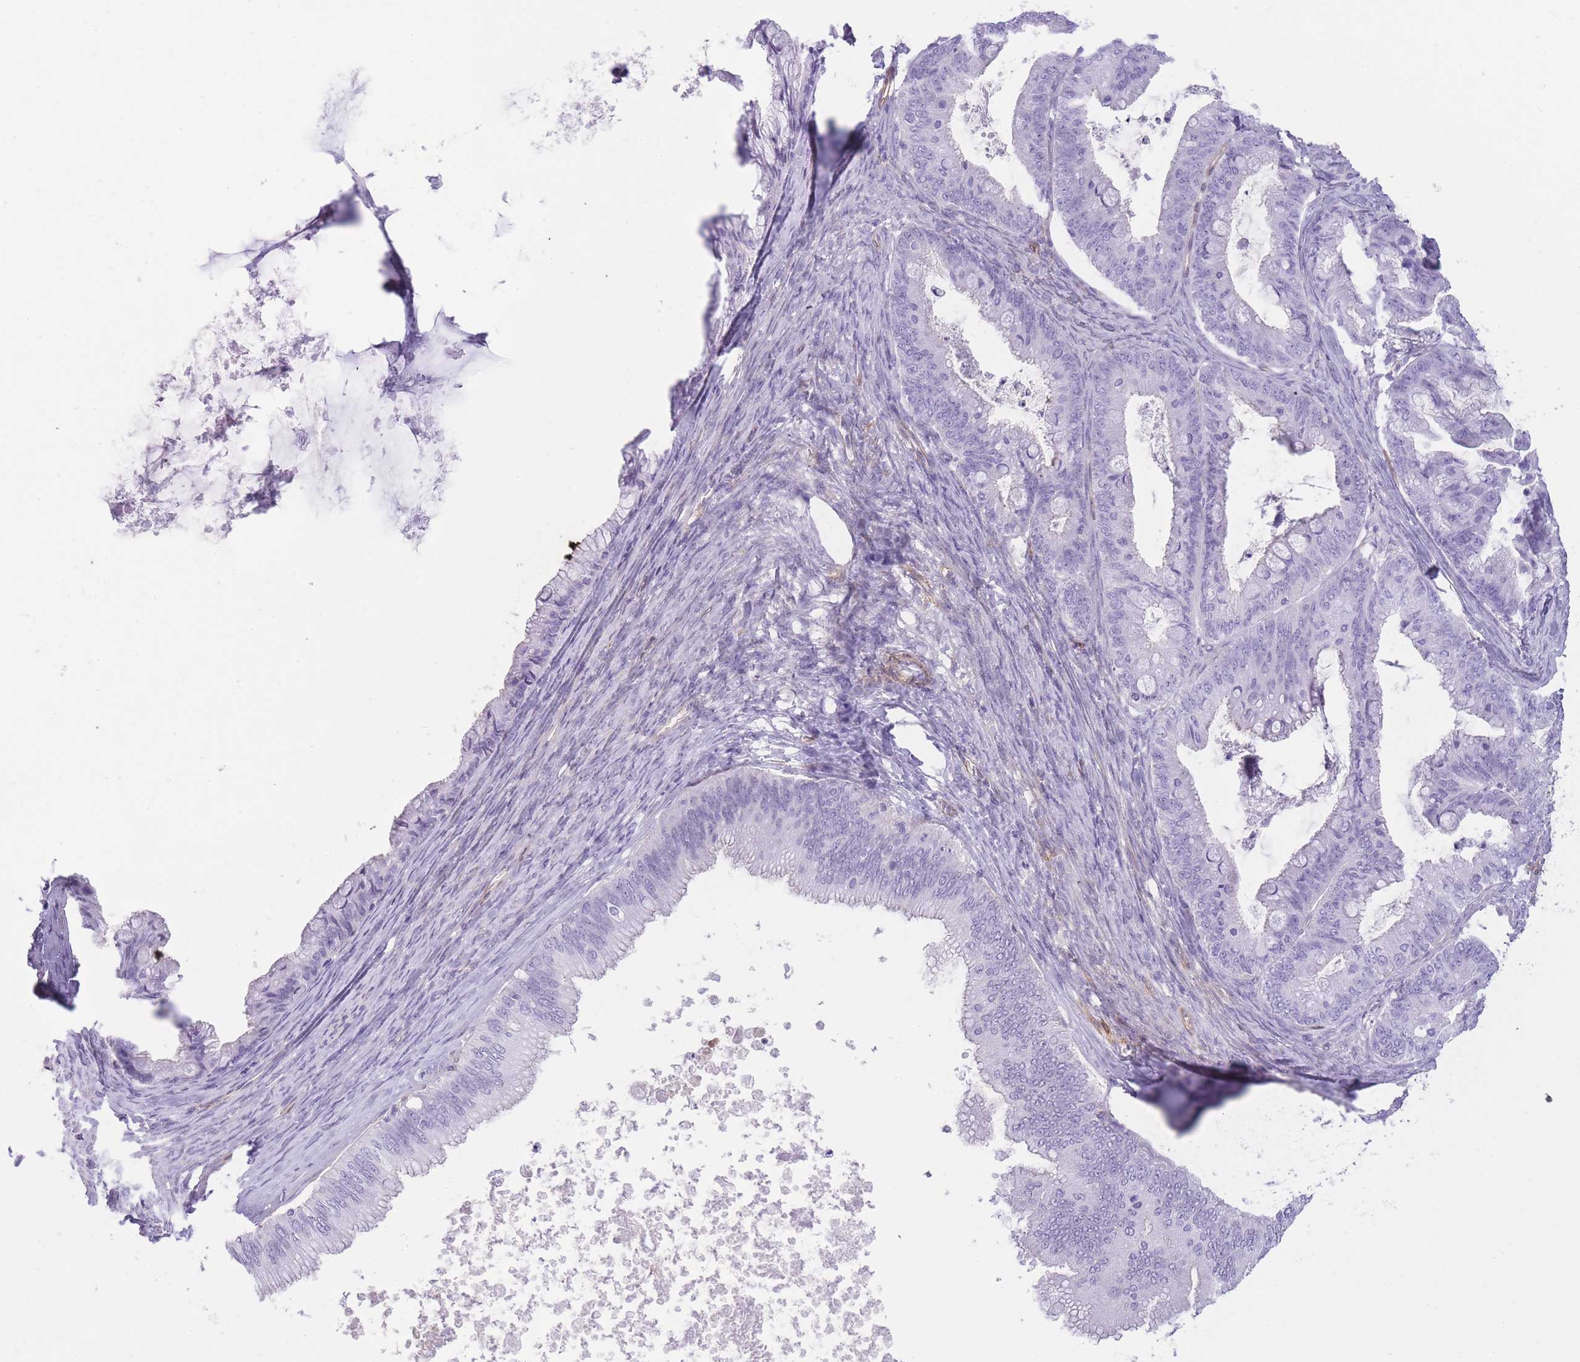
{"staining": {"intensity": "negative", "quantity": "none", "location": "none"}, "tissue": "ovarian cancer", "cell_type": "Tumor cells", "image_type": "cancer", "snomed": [{"axis": "morphology", "description": "Cystadenocarcinoma, mucinous, NOS"}, {"axis": "topography", "description": "Ovary"}], "caption": "This is an immunohistochemistry image of human ovarian cancer (mucinous cystadenocarcinoma). There is no positivity in tumor cells.", "gene": "OR11H12", "patient": {"sex": "female", "age": 35}}